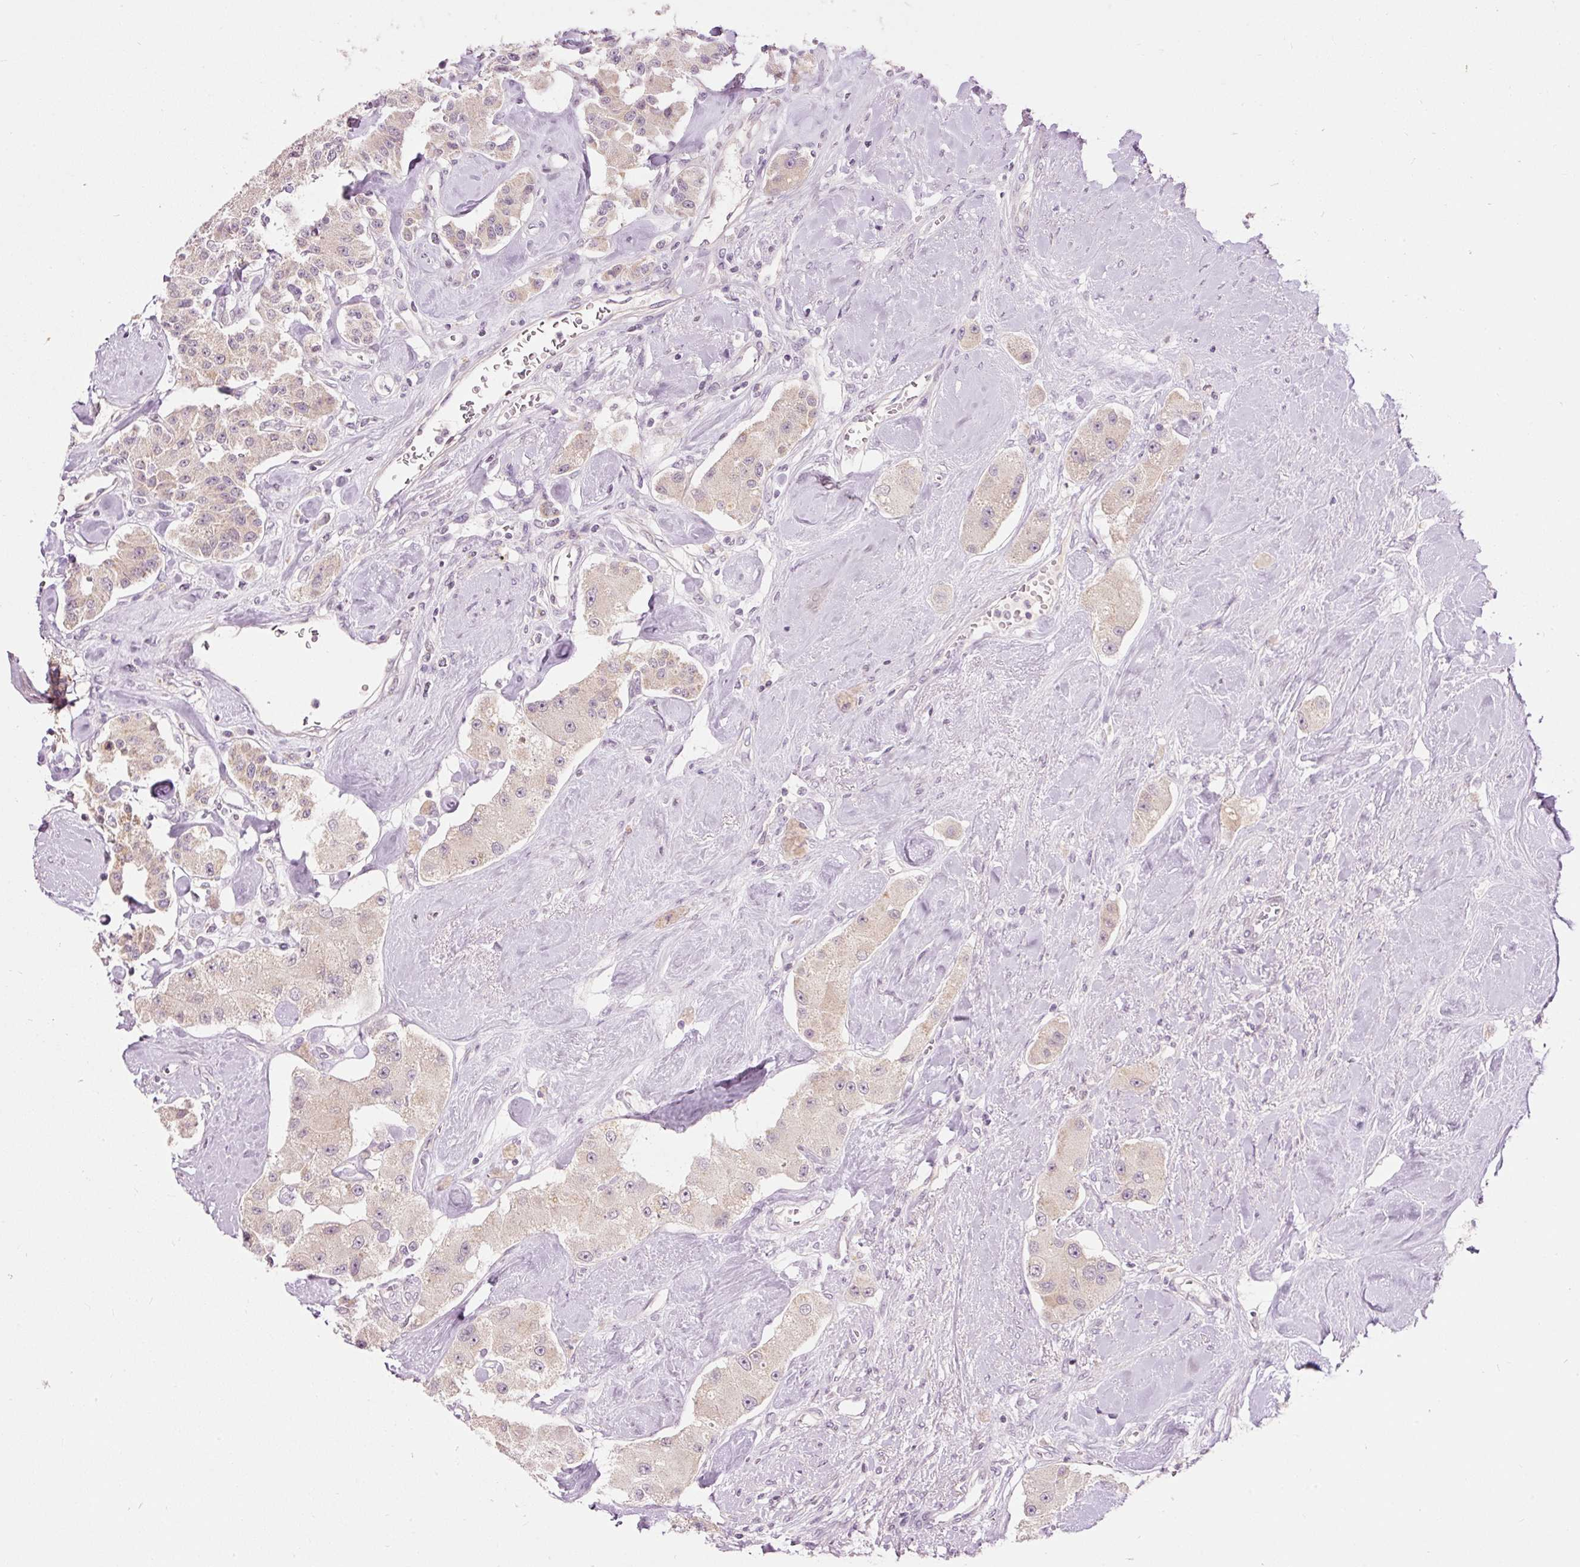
{"staining": {"intensity": "weak", "quantity": "<25%", "location": "cytoplasmic/membranous"}, "tissue": "carcinoid", "cell_type": "Tumor cells", "image_type": "cancer", "snomed": [{"axis": "morphology", "description": "Carcinoid, malignant, NOS"}, {"axis": "topography", "description": "Pancreas"}], "caption": "High power microscopy photomicrograph of an immunohistochemistry (IHC) histopathology image of malignant carcinoid, revealing no significant positivity in tumor cells. (IHC, brightfield microscopy, high magnification).", "gene": "ABHD11", "patient": {"sex": "male", "age": 41}}